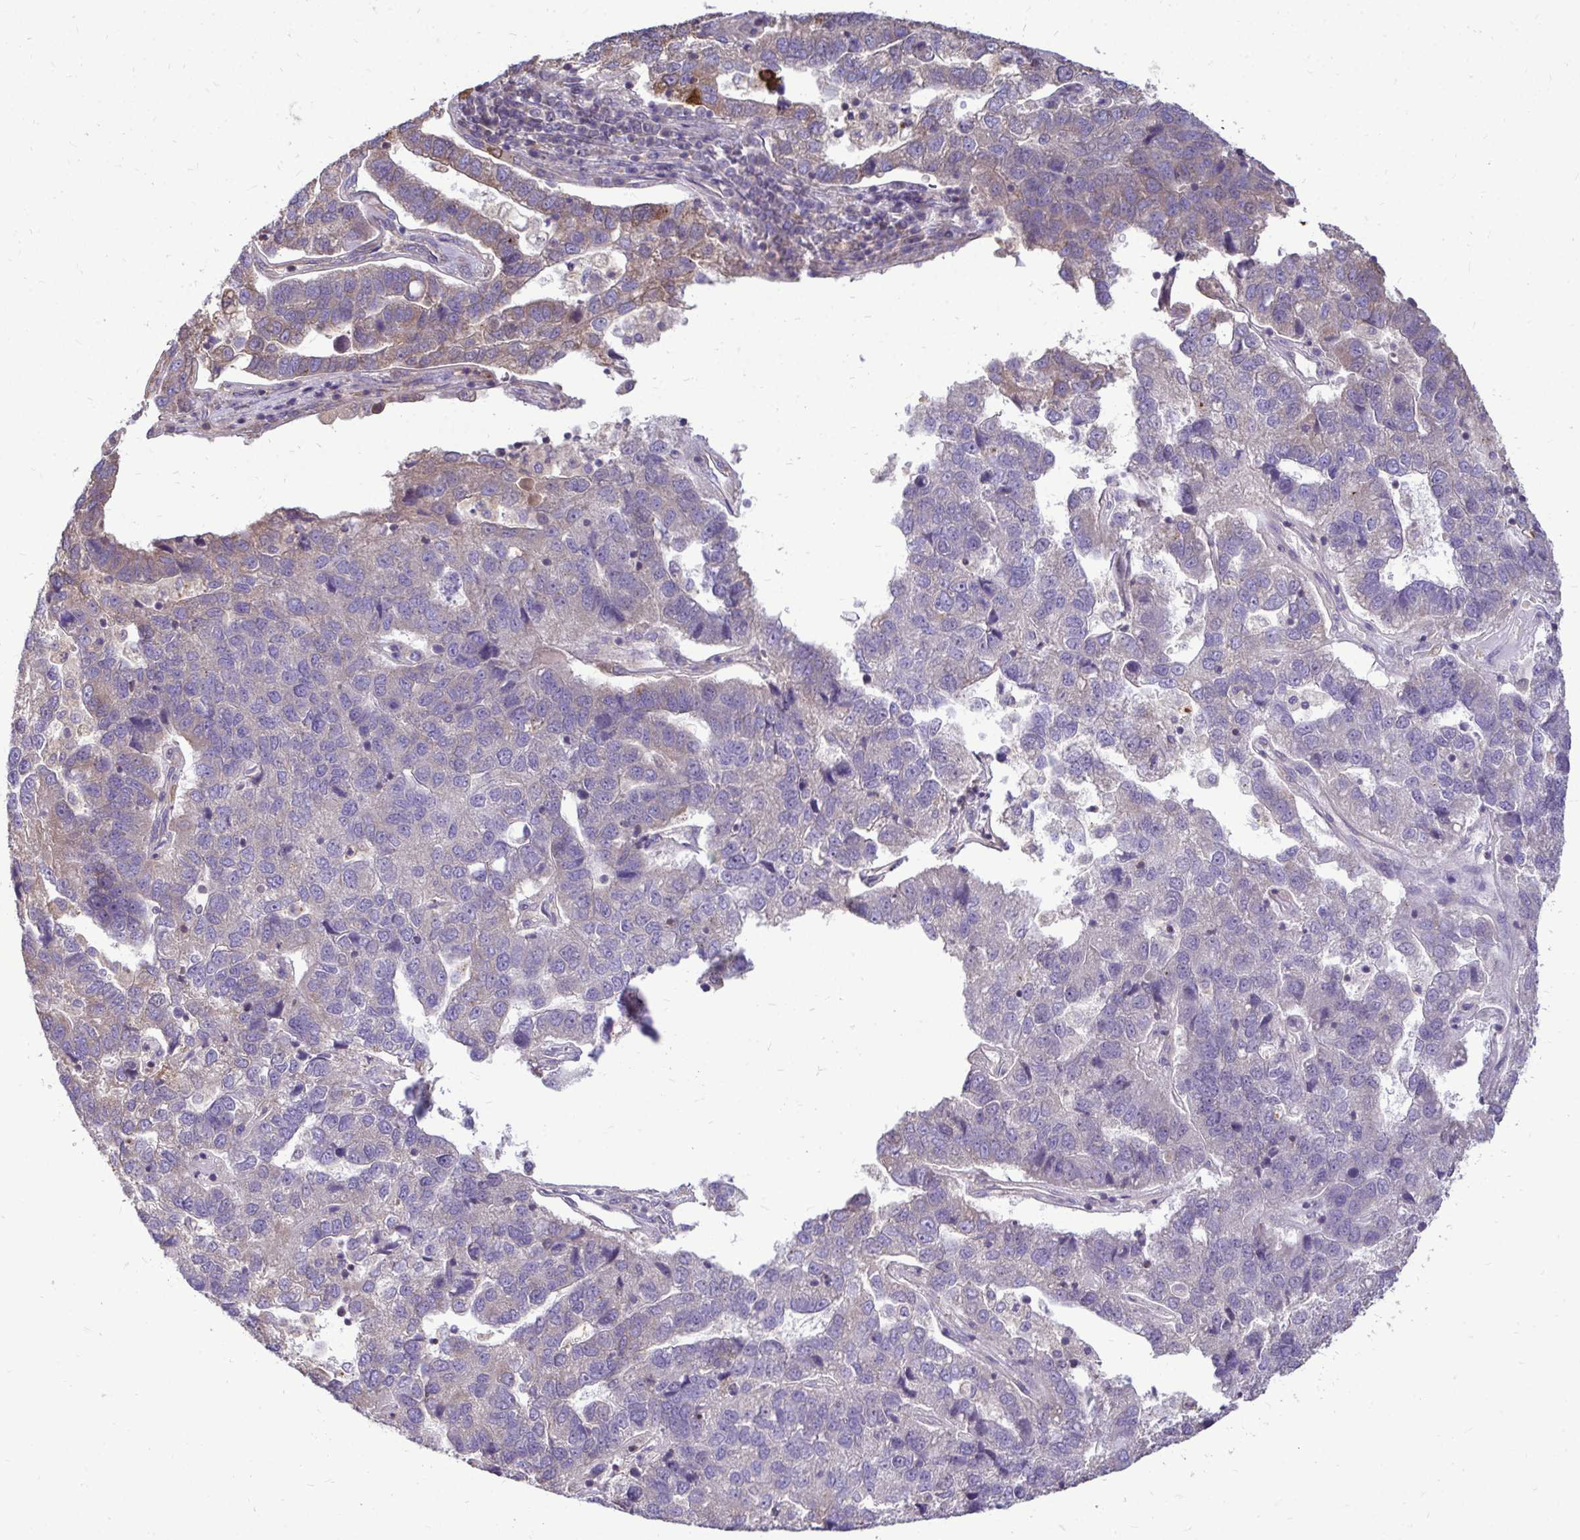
{"staining": {"intensity": "weak", "quantity": "<25%", "location": "cytoplasmic/membranous"}, "tissue": "pancreatic cancer", "cell_type": "Tumor cells", "image_type": "cancer", "snomed": [{"axis": "morphology", "description": "Adenocarcinoma, NOS"}, {"axis": "topography", "description": "Pancreas"}], "caption": "Immunohistochemical staining of human adenocarcinoma (pancreatic) shows no significant staining in tumor cells.", "gene": "FMR1", "patient": {"sex": "female", "age": 61}}